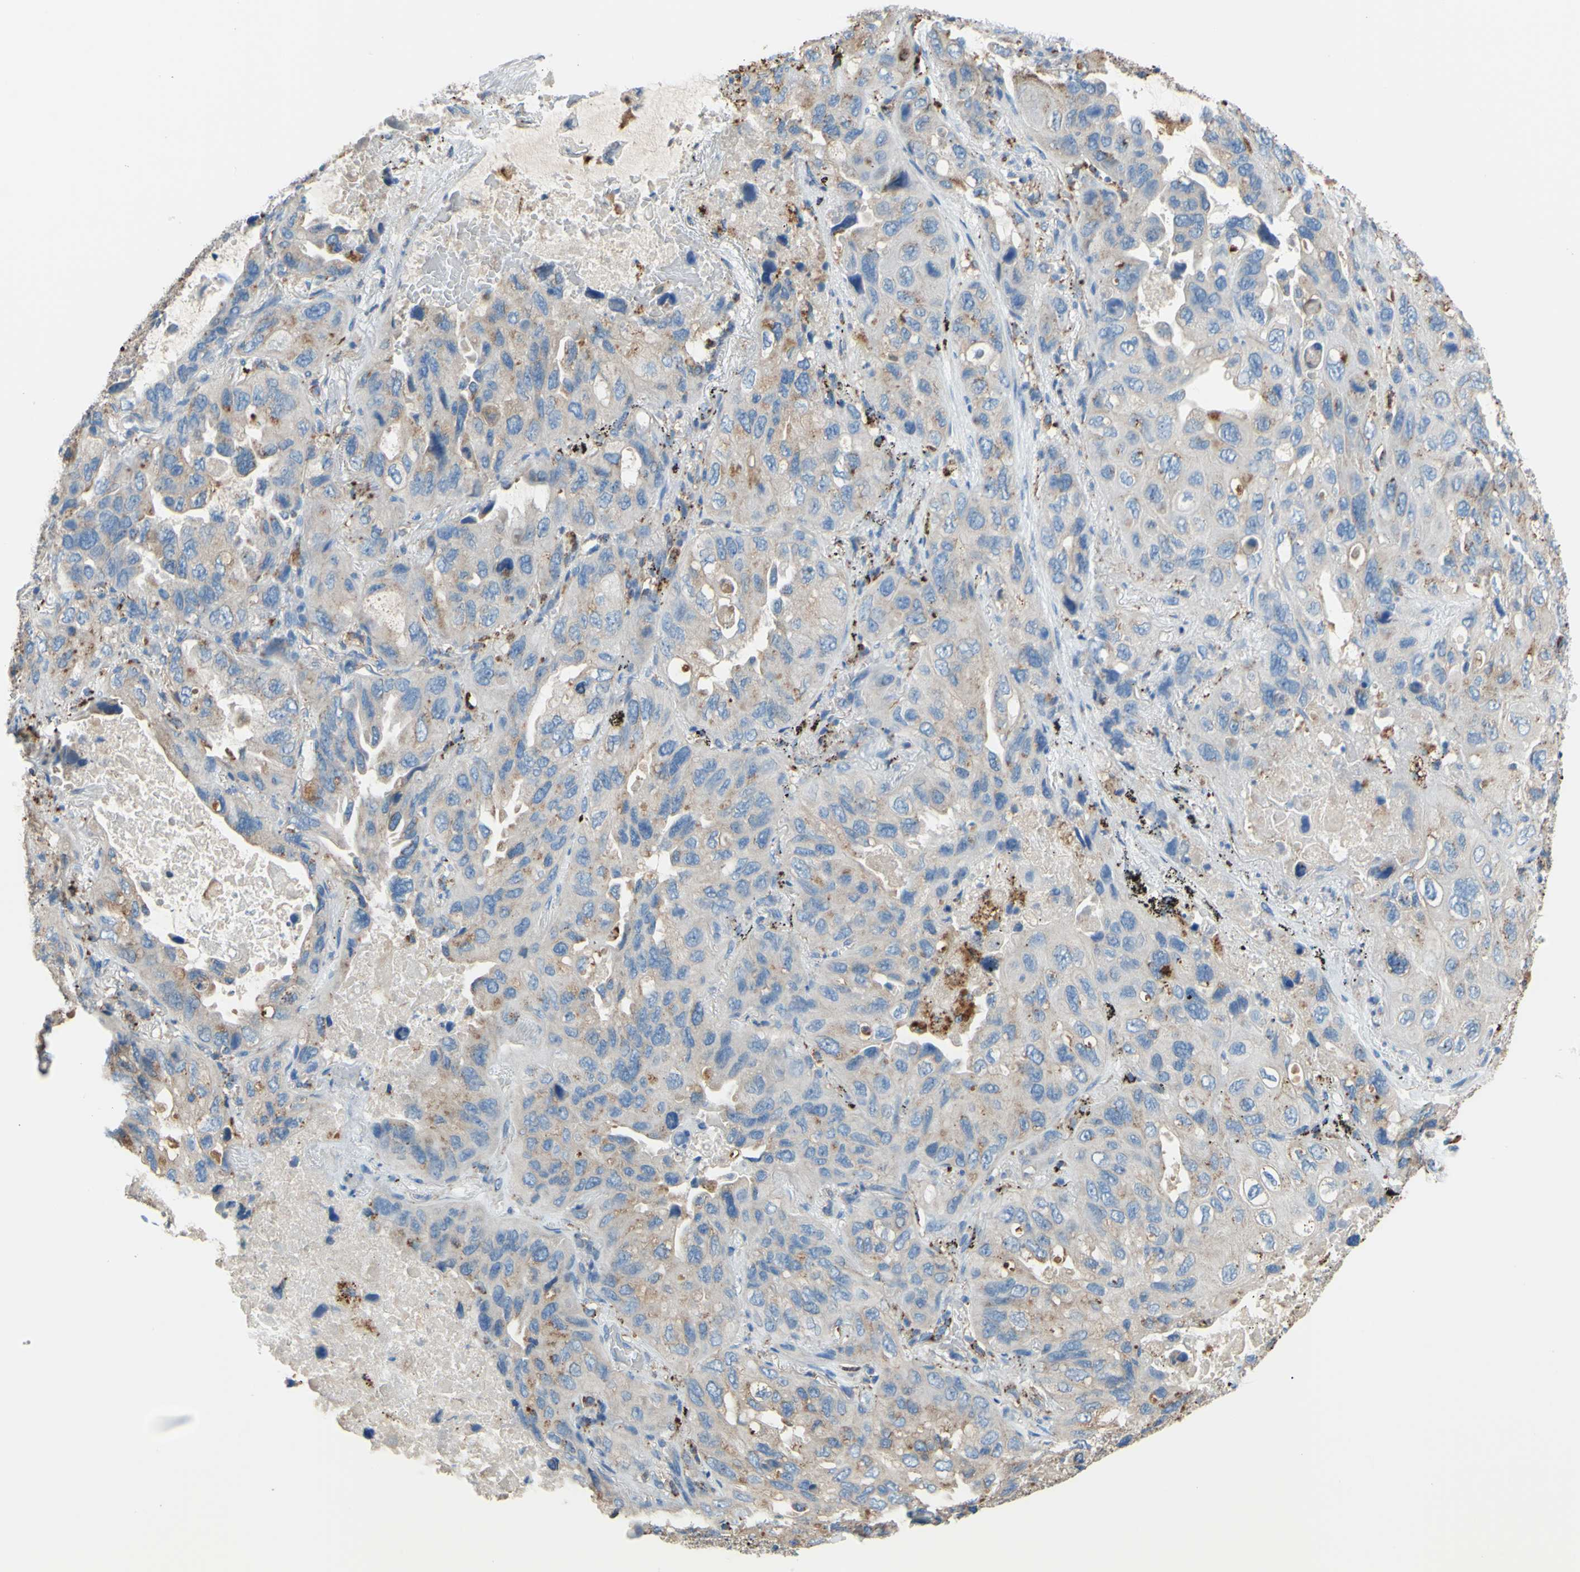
{"staining": {"intensity": "weak", "quantity": ">75%", "location": "cytoplasmic/membranous"}, "tissue": "lung cancer", "cell_type": "Tumor cells", "image_type": "cancer", "snomed": [{"axis": "morphology", "description": "Squamous cell carcinoma, NOS"}, {"axis": "topography", "description": "Lung"}], "caption": "Lung squamous cell carcinoma tissue reveals weak cytoplasmic/membranous staining in about >75% of tumor cells, visualized by immunohistochemistry. (brown staining indicates protein expression, while blue staining denotes nuclei).", "gene": "CTSD", "patient": {"sex": "female", "age": 73}}